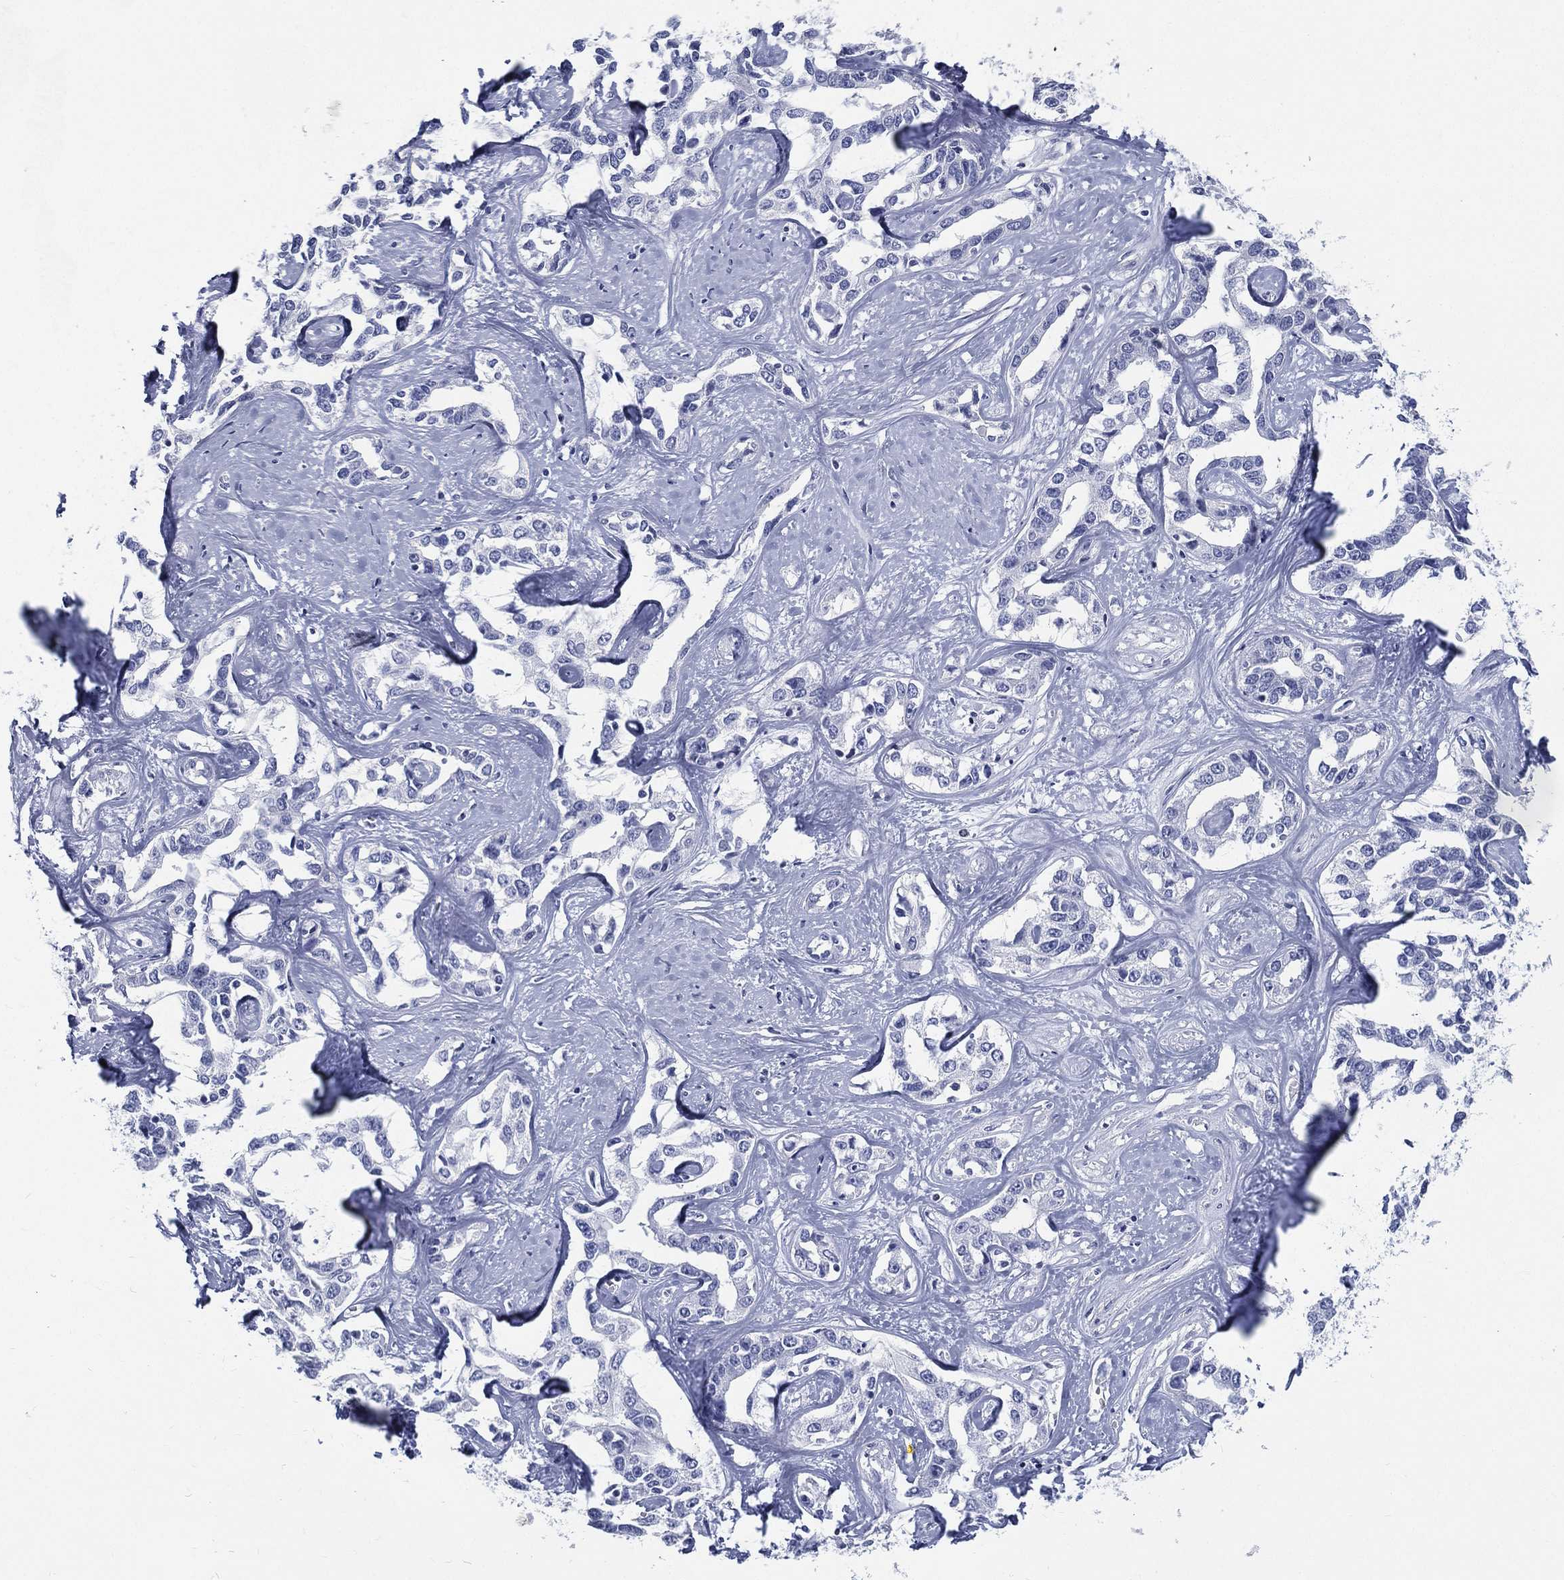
{"staining": {"intensity": "negative", "quantity": "none", "location": "none"}, "tissue": "liver cancer", "cell_type": "Tumor cells", "image_type": "cancer", "snomed": [{"axis": "morphology", "description": "Cholangiocarcinoma"}, {"axis": "topography", "description": "Liver"}], "caption": "IHC micrograph of neoplastic tissue: human liver cholangiocarcinoma stained with DAB (3,3'-diaminobenzidine) demonstrates no significant protein expression in tumor cells. (Stains: DAB IHC with hematoxylin counter stain, Microscopy: brightfield microscopy at high magnification).", "gene": "RSPH4A", "patient": {"sex": "male", "age": 59}}